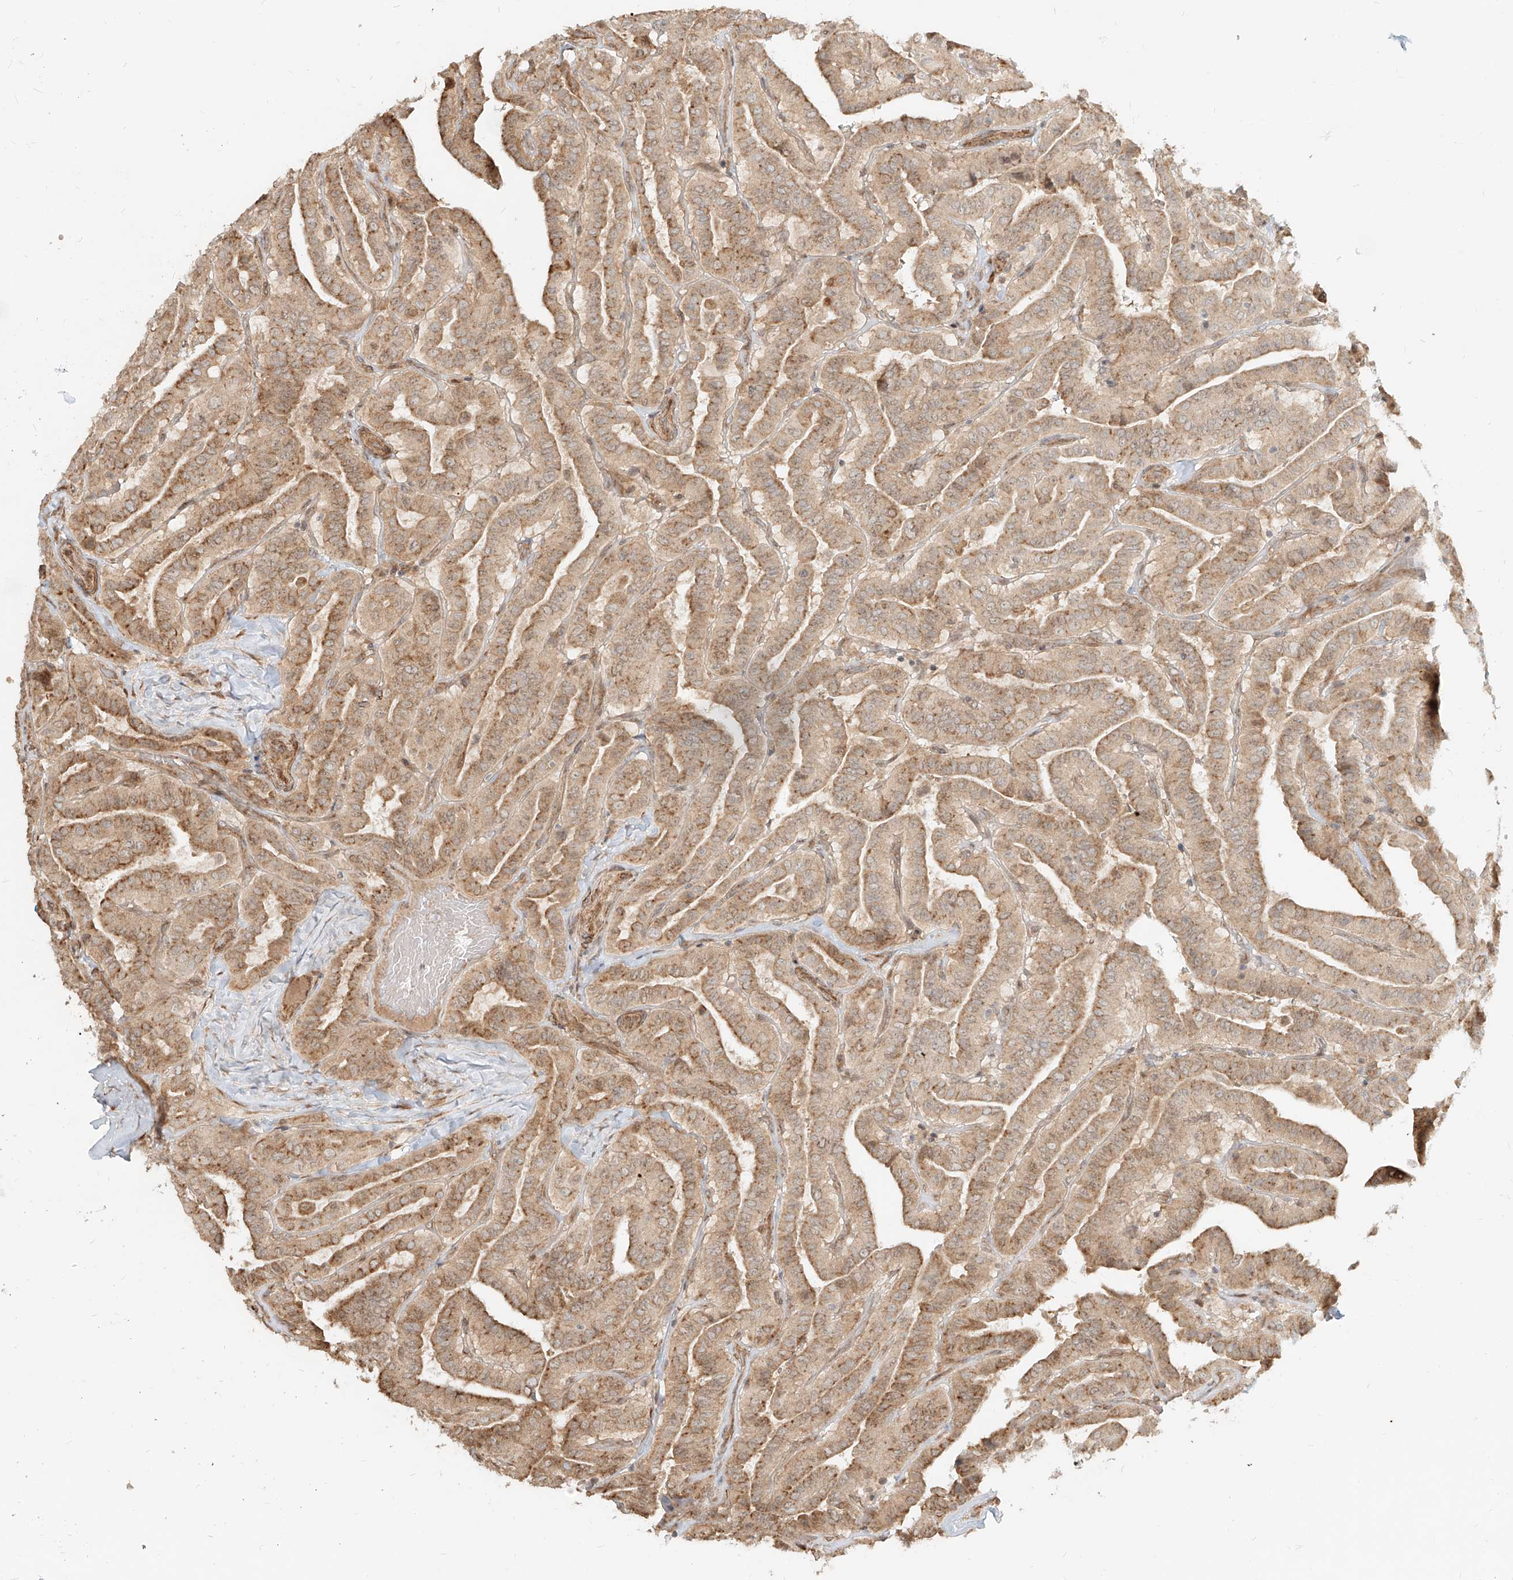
{"staining": {"intensity": "moderate", "quantity": ">75%", "location": "cytoplasmic/membranous"}, "tissue": "thyroid cancer", "cell_type": "Tumor cells", "image_type": "cancer", "snomed": [{"axis": "morphology", "description": "Papillary adenocarcinoma, NOS"}, {"axis": "topography", "description": "Thyroid gland"}], "caption": "Immunohistochemistry photomicrograph of papillary adenocarcinoma (thyroid) stained for a protein (brown), which shows medium levels of moderate cytoplasmic/membranous positivity in approximately >75% of tumor cells.", "gene": "UBE2K", "patient": {"sex": "male", "age": 77}}